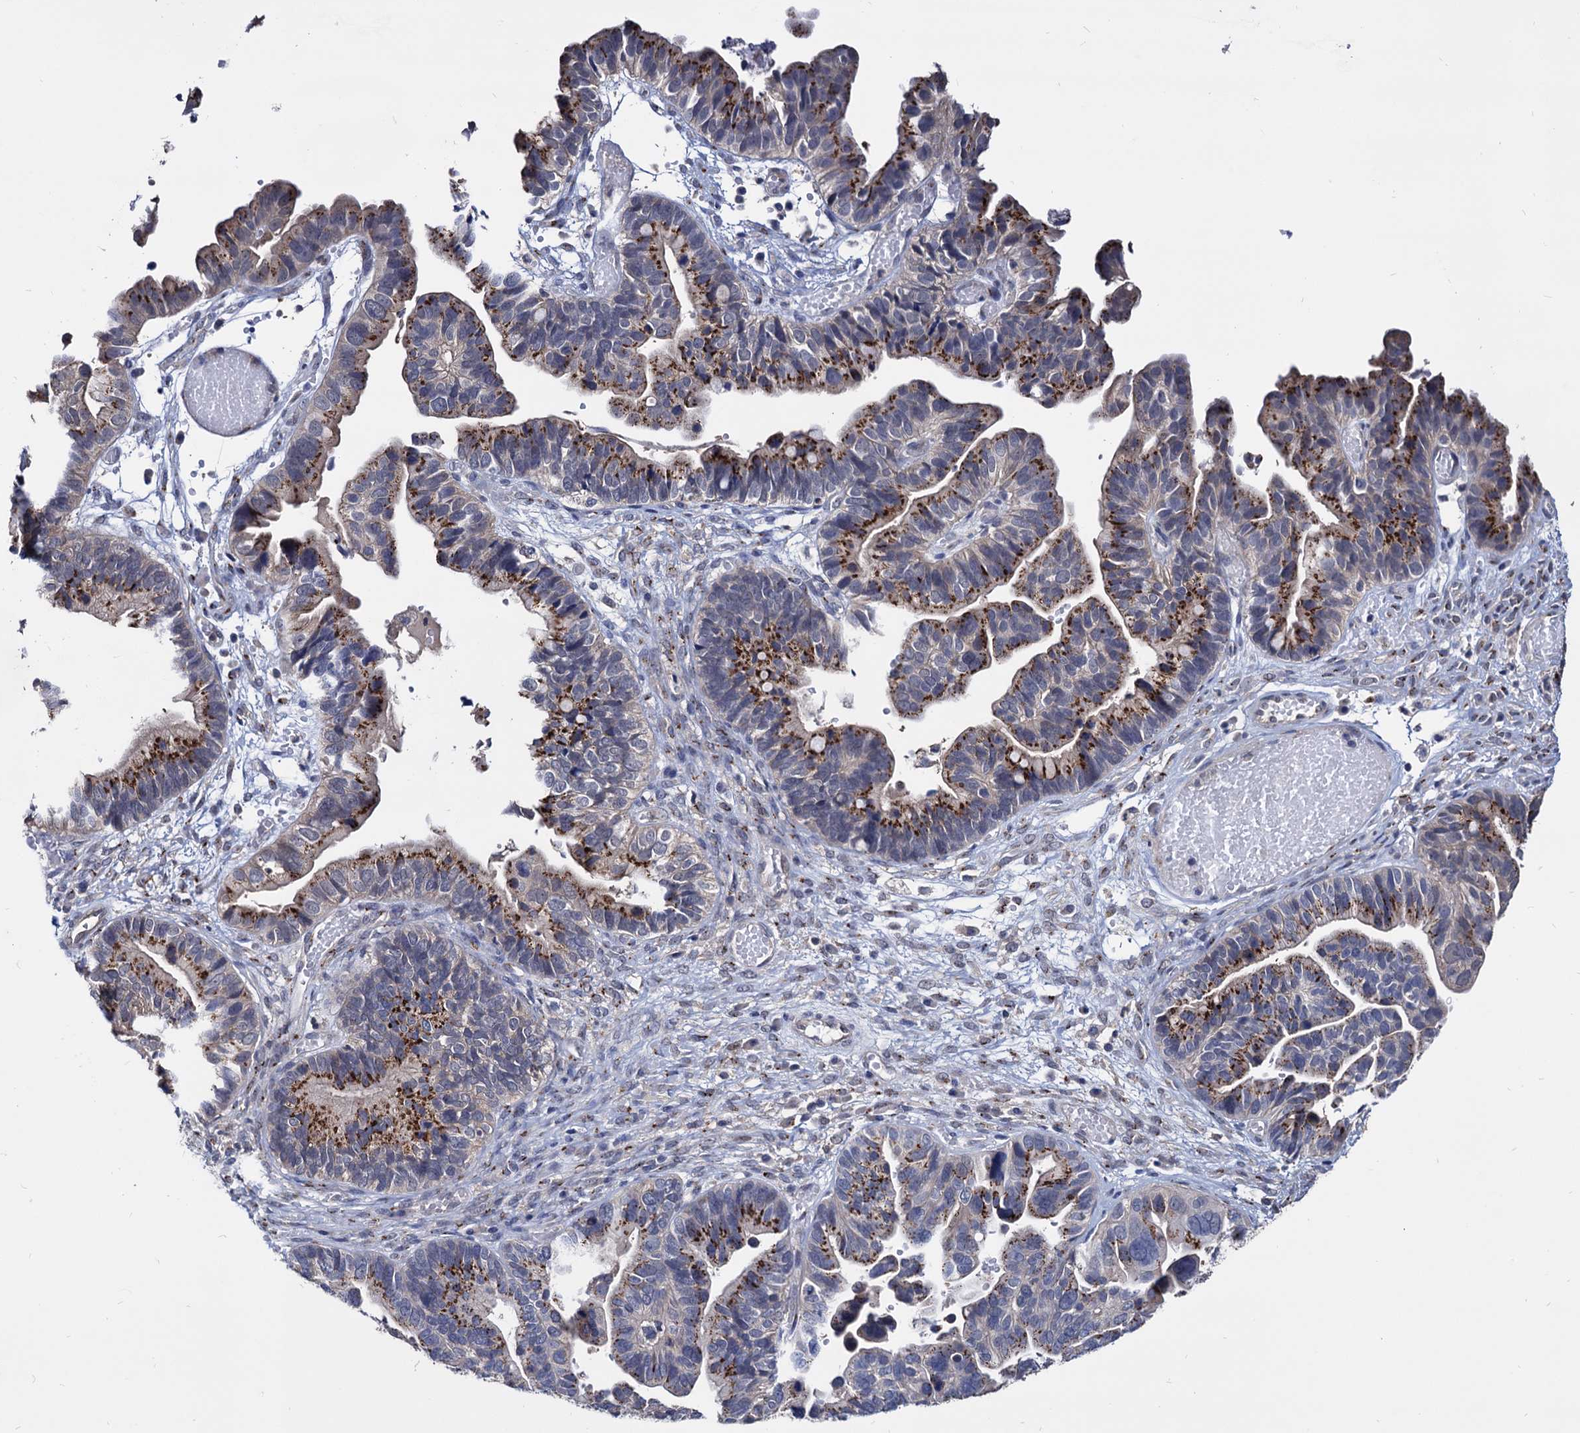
{"staining": {"intensity": "strong", "quantity": ">75%", "location": "cytoplasmic/membranous"}, "tissue": "ovarian cancer", "cell_type": "Tumor cells", "image_type": "cancer", "snomed": [{"axis": "morphology", "description": "Cystadenocarcinoma, serous, NOS"}, {"axis": "topography", "description": "Ovary"}], "caption": "Human serous cystadenocarcinoma (ovarian) stained with a brown dye shows strong cytoplasmic/membranous positive positivity in about >75% of tumor cells.", "gene": "ESD", "patient": {"sex": "female", "age": 56}}